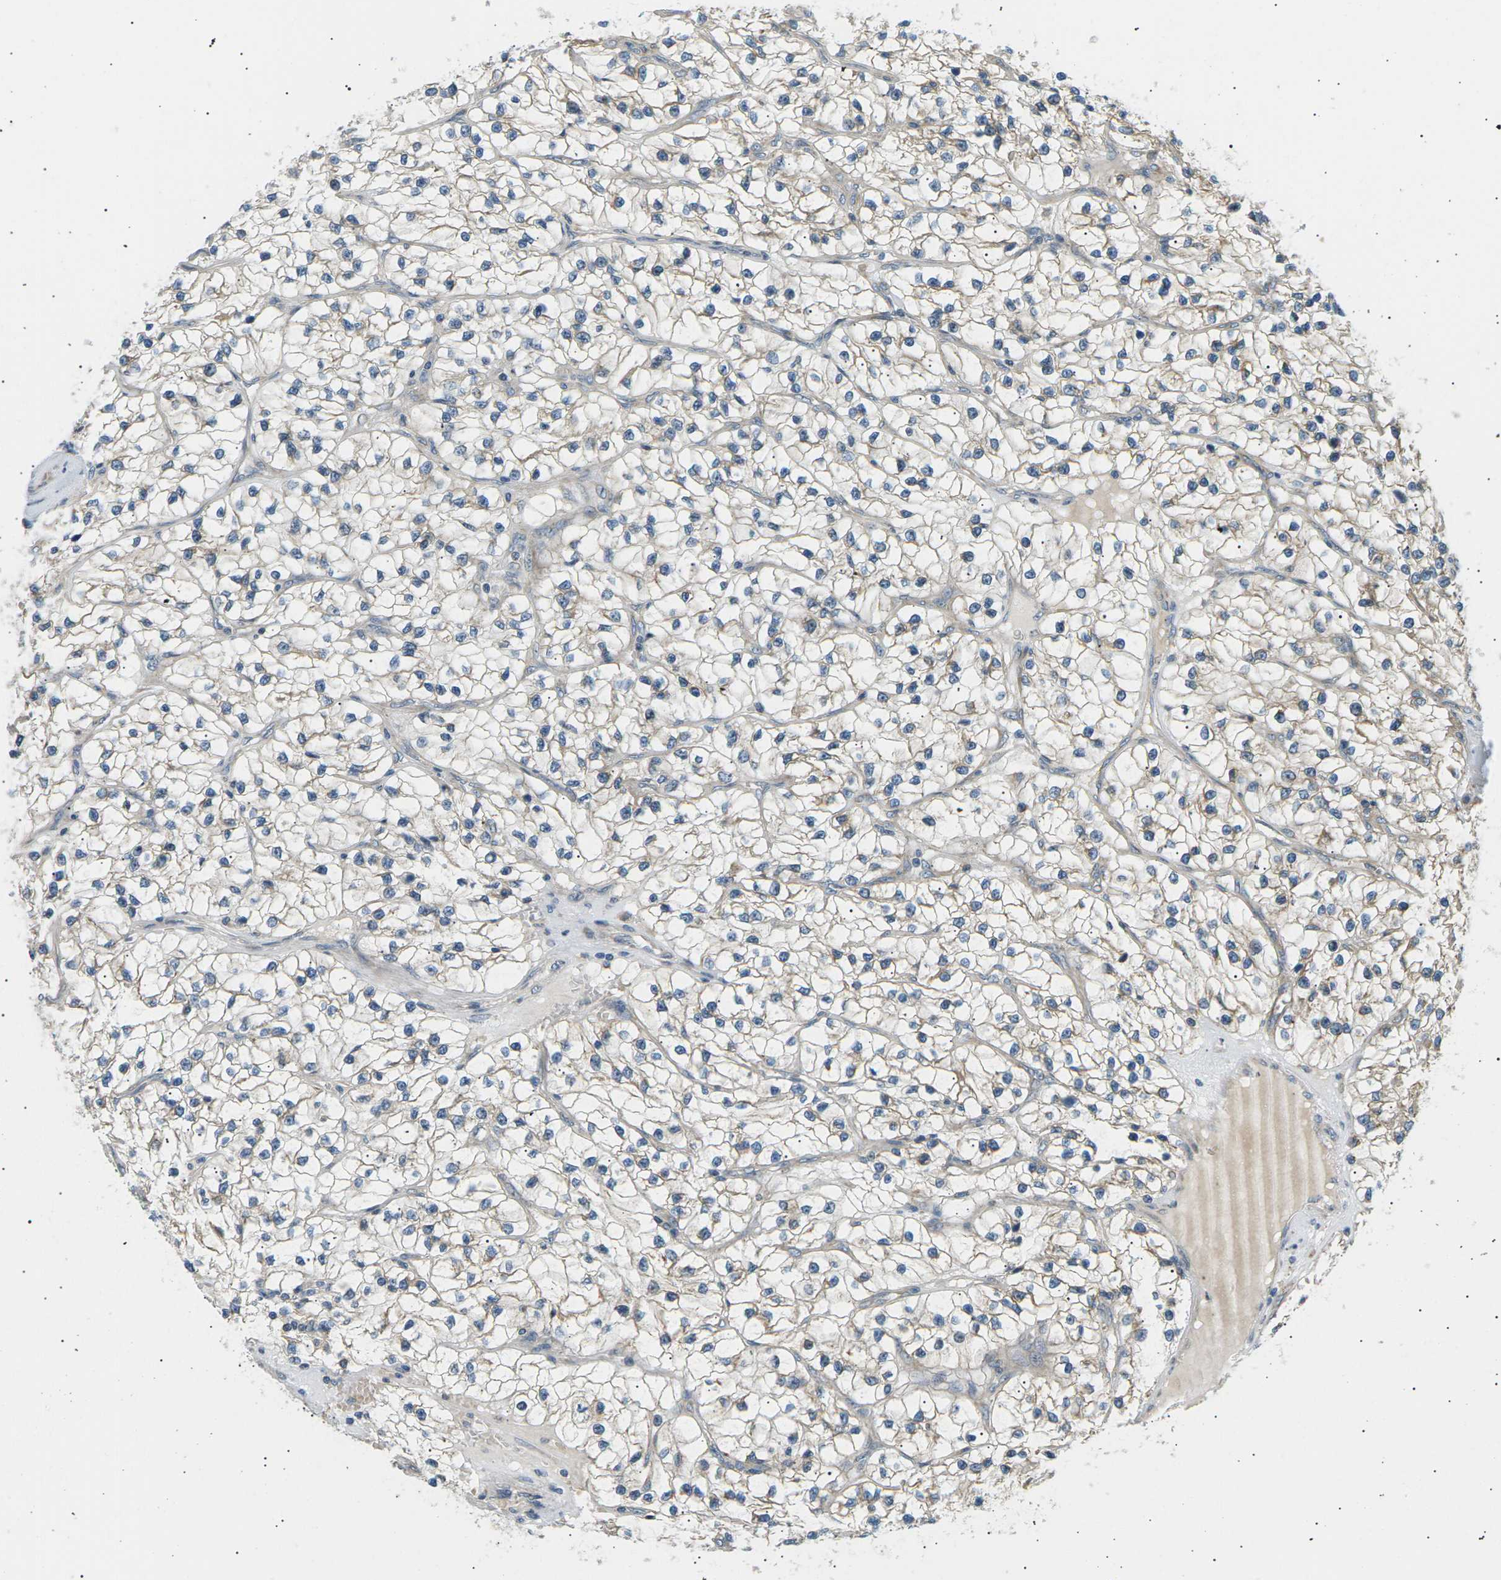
{"staining": {"intensity": "weak", "quantity": ">75%", "location": "cytoplasmic/membranous"}, "tissue": "renal cancer", "cell_type": "Tumor cells", "image_type": "cancer", "snomed": [{"axis": "morphology", "description": "Adenocarcinoma, NOS"}, {"axis": "topography", "description": "Kidney"}], "caption": "Immunohistochemical staining of renal cancer demonstrates weak cytoplasmic/membranous protein staining in approximately >75% of tumor cells. (DAB (3,3'-diaminobenzidine) IHC, brown staining for protein, blue staining for nuclei).", "gene": "TBC1D8", "patient": {"sex": "female", "age": 57}}